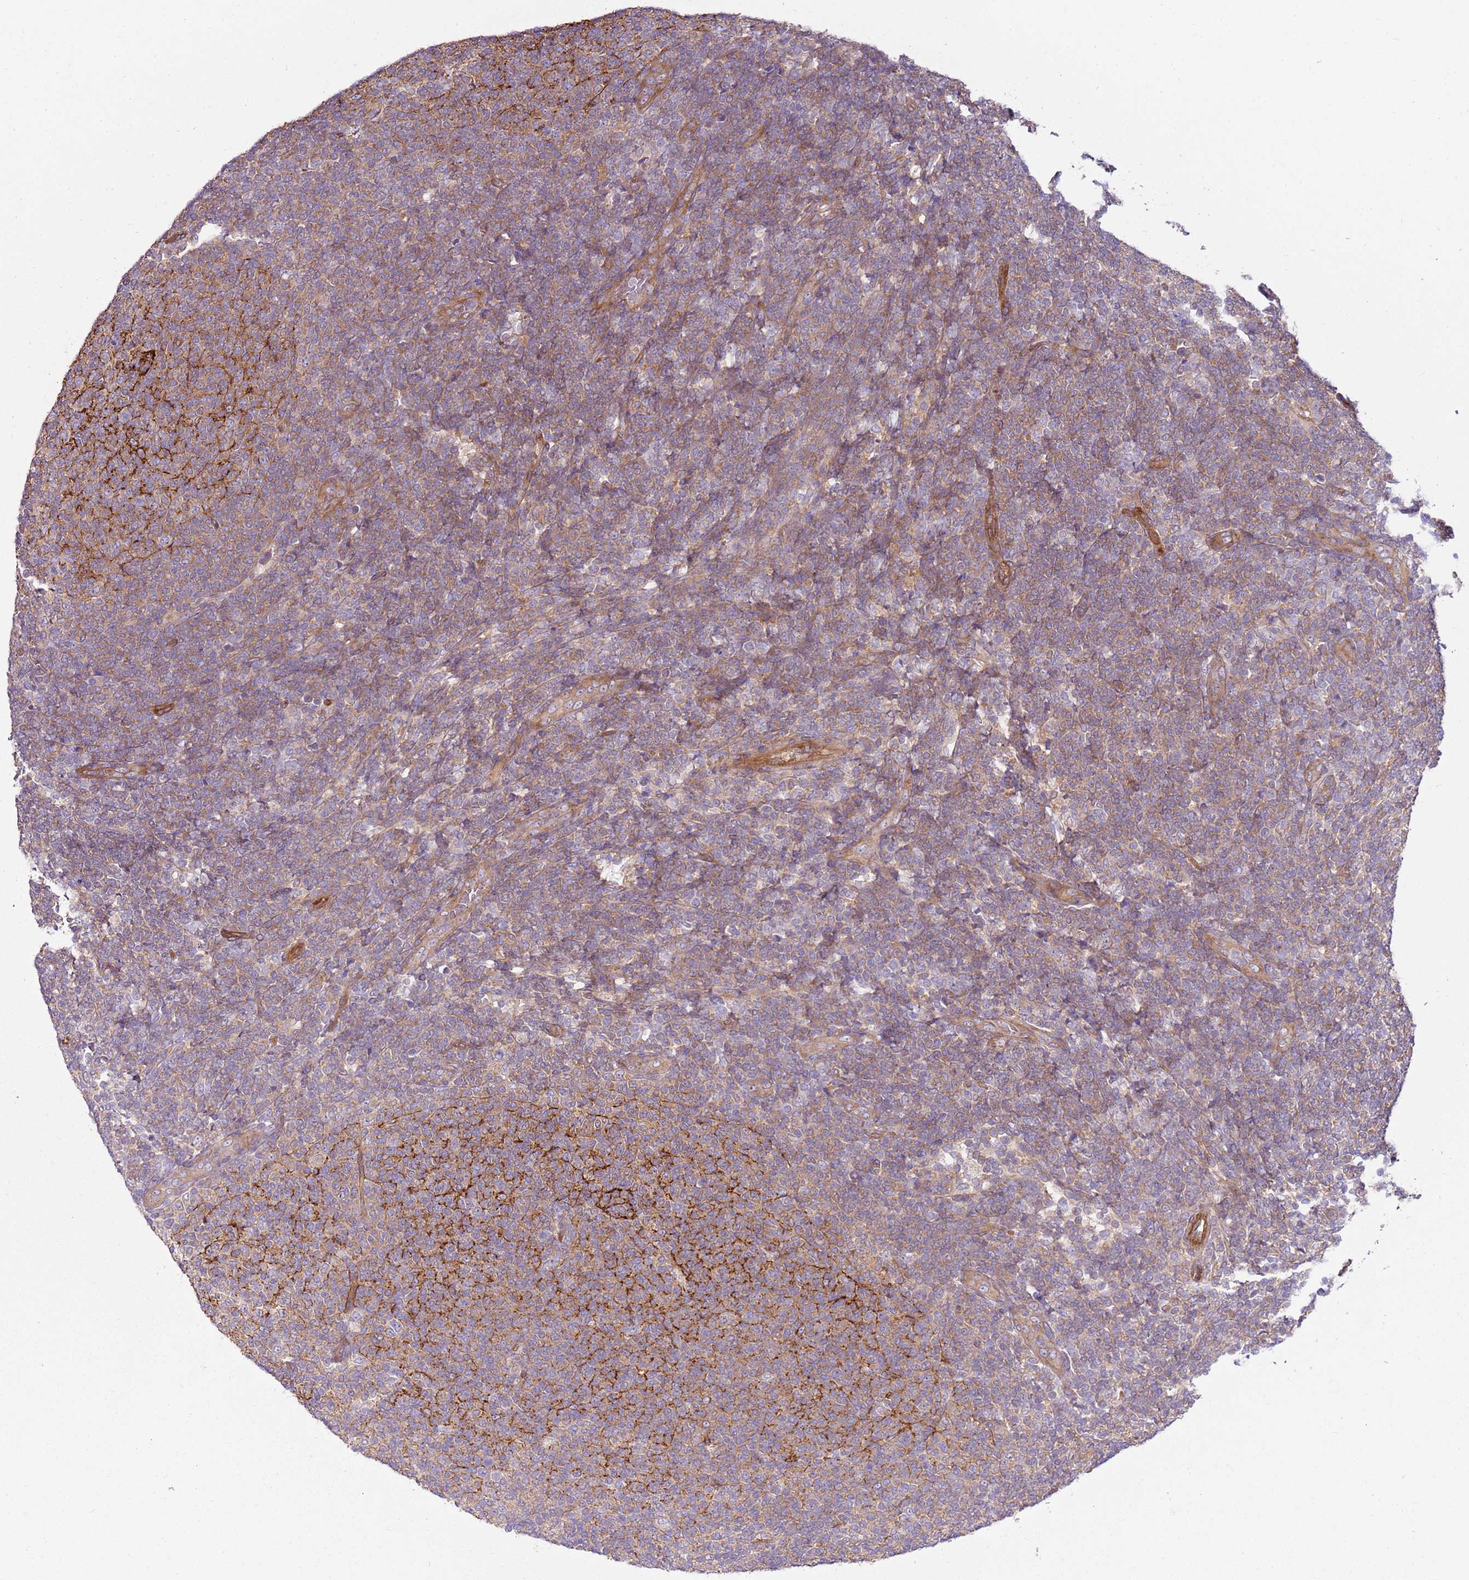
{"staining": {"intensity": "weak", "quantity": ">75%", "location": "cytoplasmic/membranous"}, "tissue": "lymphoma", "cell_type": "Tumor cells", "image_type": "cancer", "snomed": [{"axis": "morphology", "description": "Malignant lymphoma, non-Hodgkin's type, Low grade"}, {"axis": "topography", "description": "Lymph node"}], "caption": "Brown immunohistochemical staining in human low-grade malignant lymphoma, non-Hodgkin's type displays weak cytoplasmic/membranous positivity in about >75% of tumor cells. (Stains: DAB (3,3'-diaminobenzidine) in brown, nuclei in blue, Microscopy: brightfield microscopy at high magnification).", "gene": "GNL1", "patient": {"sex": "male", "age": 66}}